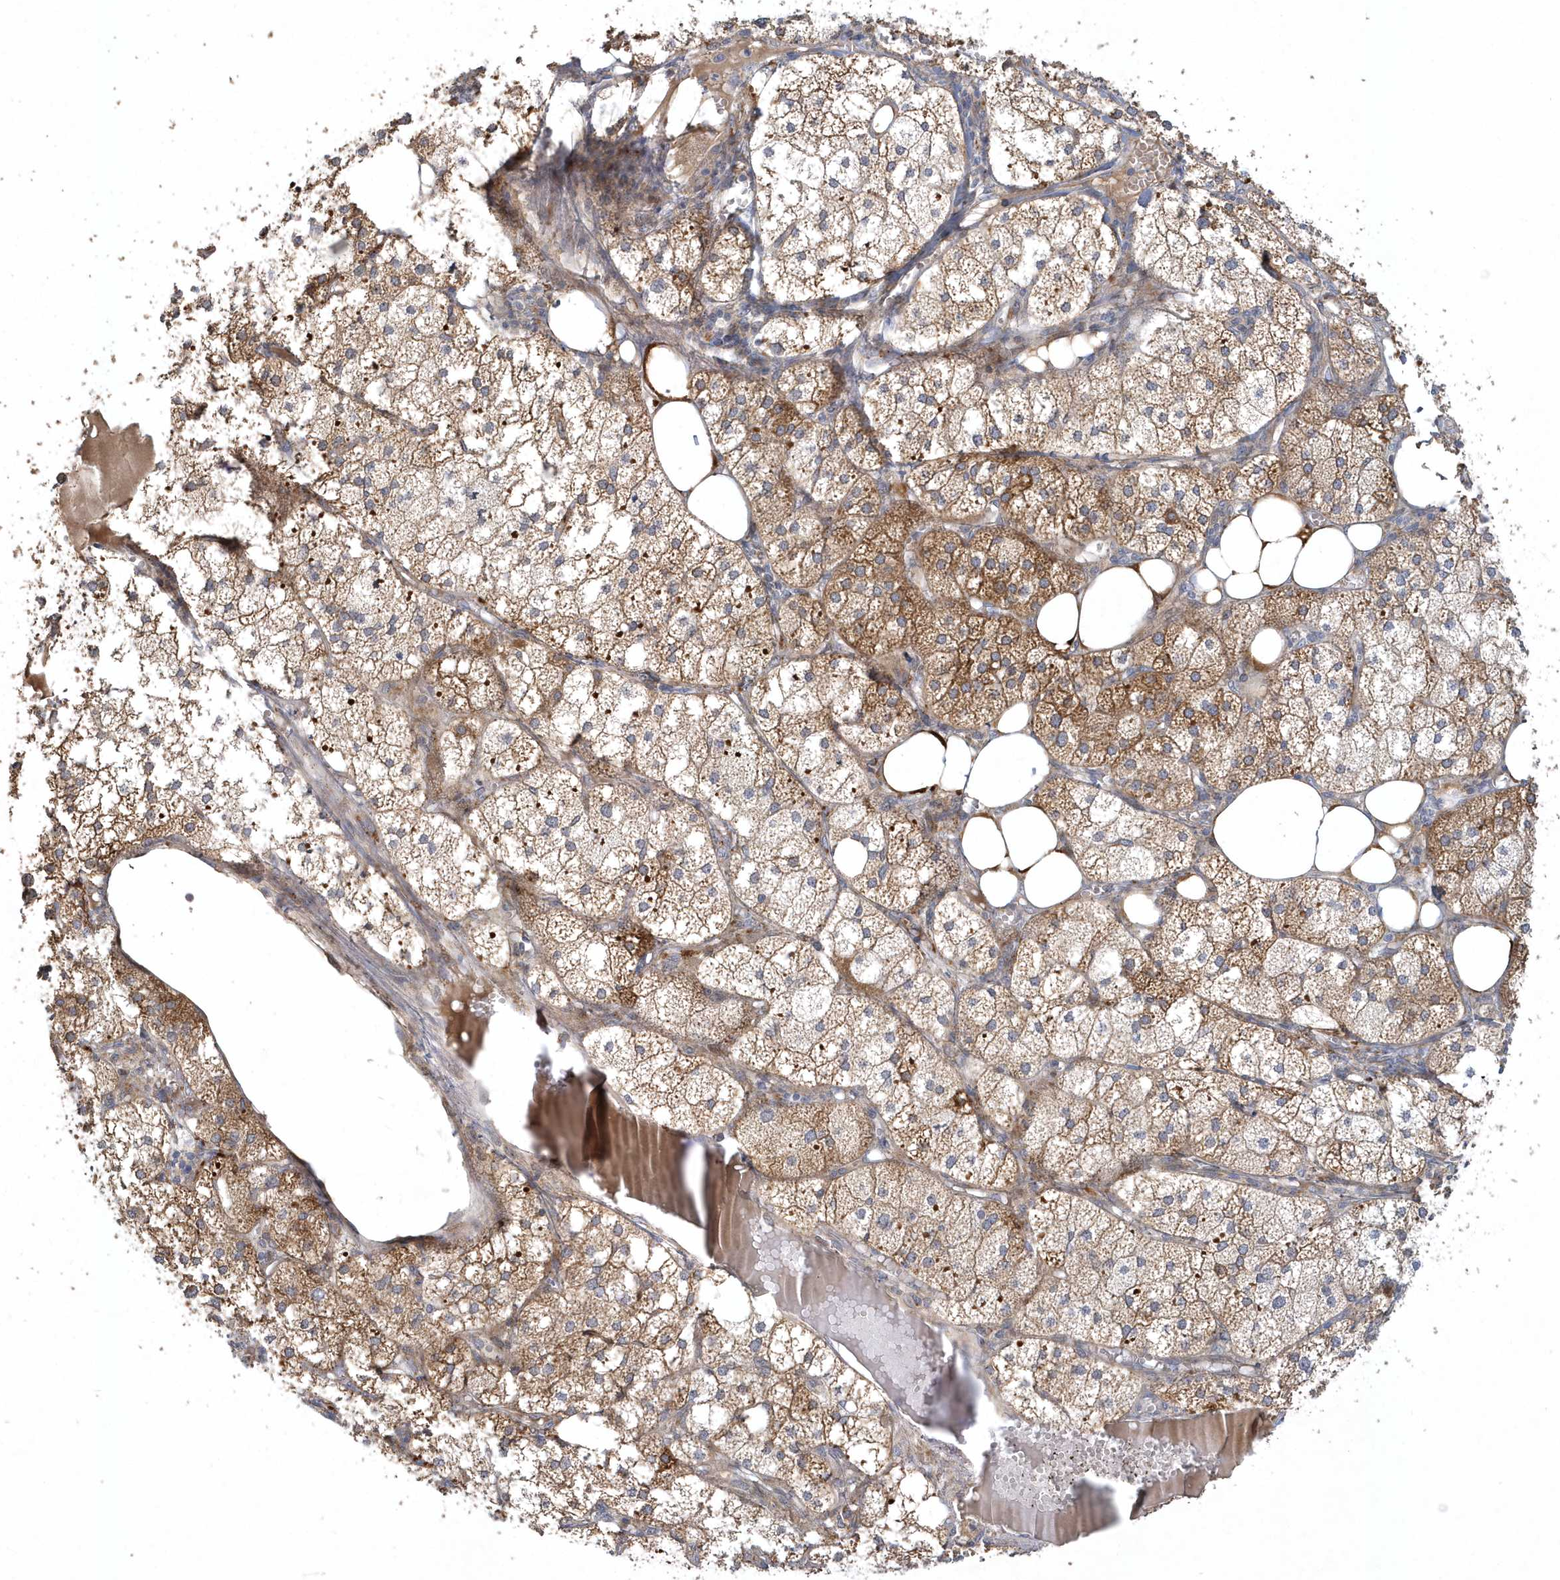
{"staining": {"intensity": "strong", "quantity": "25%-75%", "location": "cytoplasmic/membranous"}, "tissue": "adrenal gland", "cell_type": "Glandular cells", "image_type": "normal", "snomed": [{"axis": "morphology", "description": "Normal tissue, NOS"}, {"axis": "topography", "description": "Adrenal gland"}], "caption": "There is high levels of strong cytoplasmic/membranous positivity in glandular cells of benign adrenal gland, as demonstrated by immunohistochemical staining (brown color).", "gene": "TRAIP", "patient": {"sex": "female", "age": 61}}